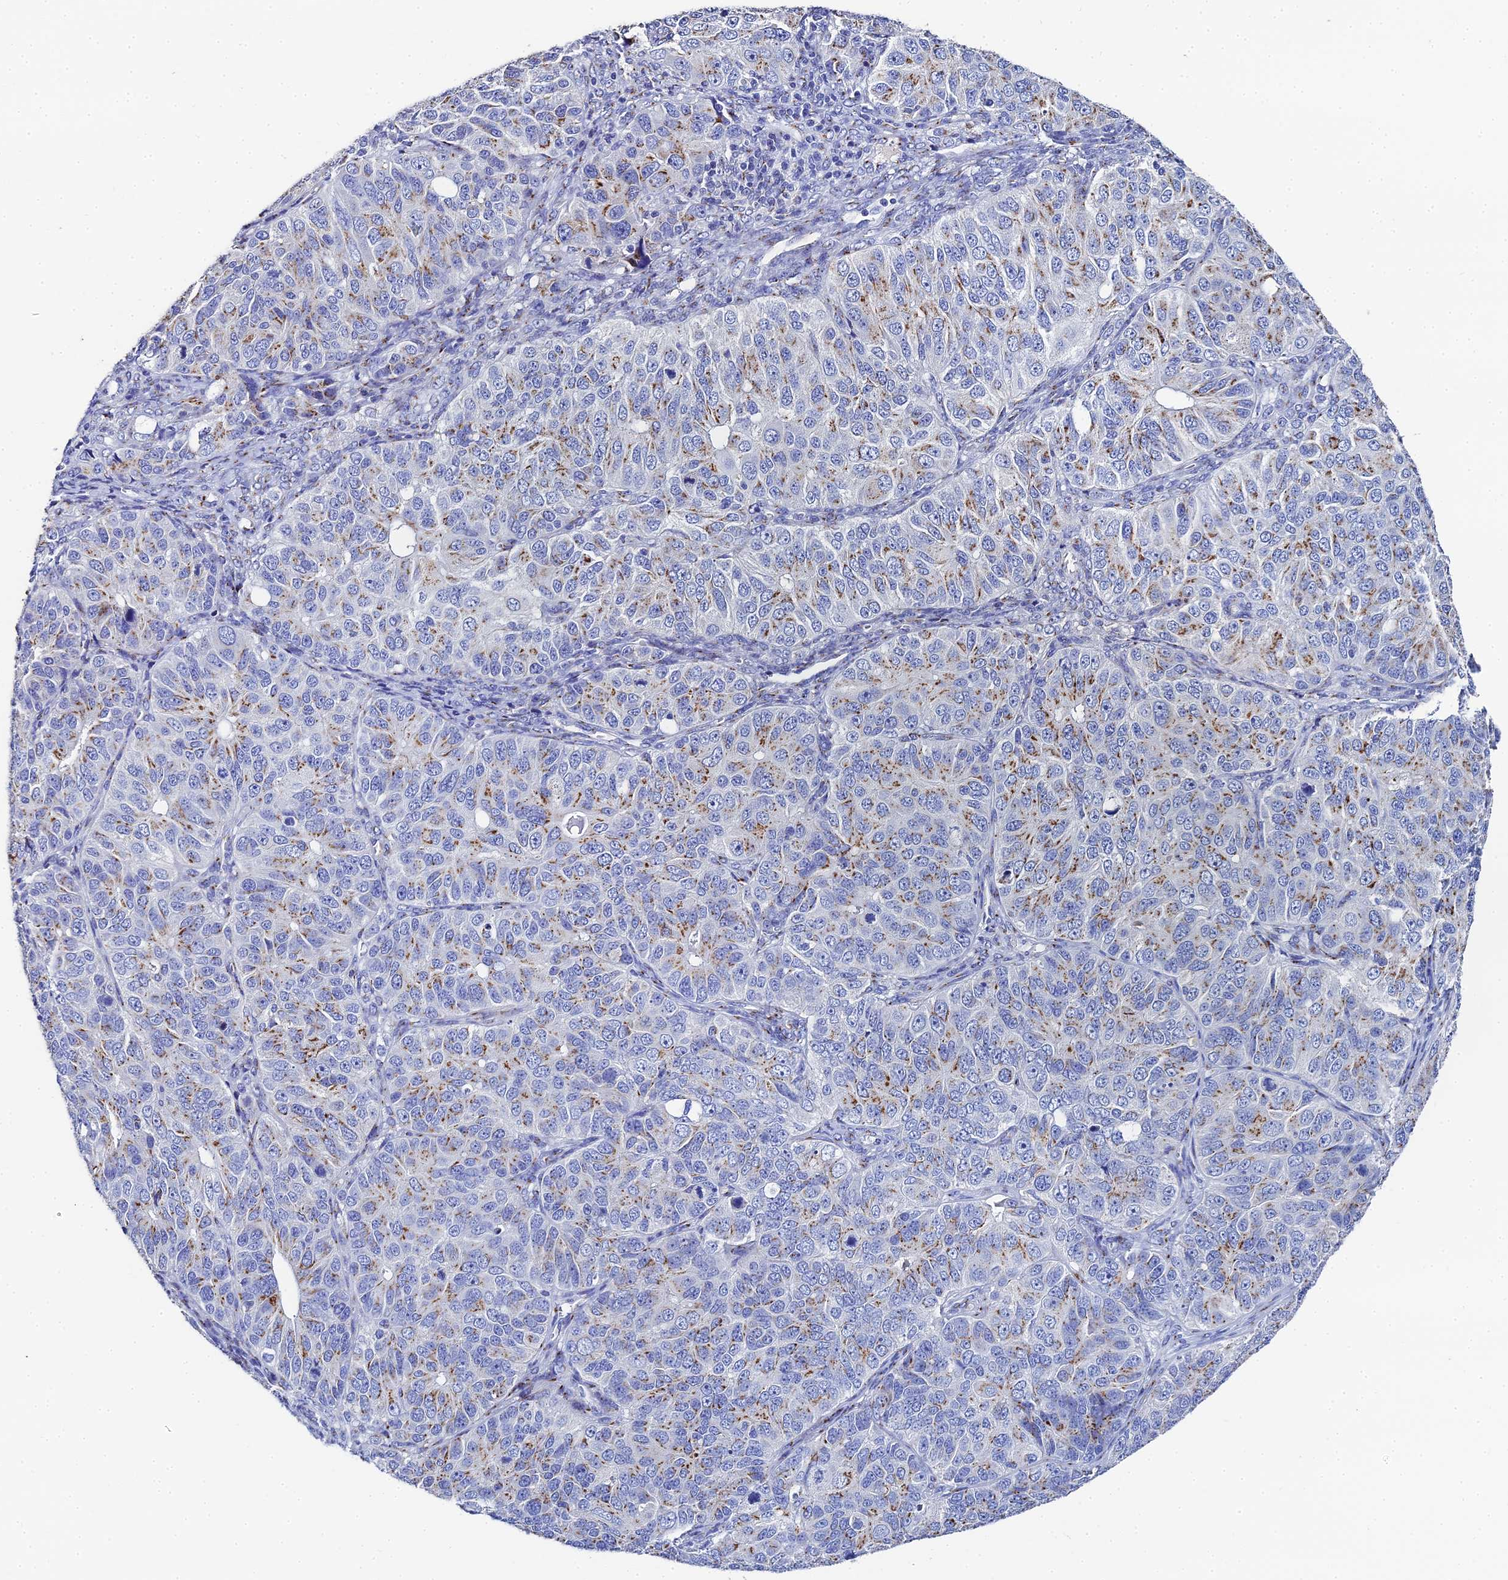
{"staining": {"intensity": "moderate", "quantity": "25%-75%", "location": "cytoplasmic/membranous"}, "tissue": "ovarian cancer", "cell_type": "Tumor cells", "image_type": "cancer", "snomed": [{"axis": "morphology", "description": "Carcinoma, endometroid"}, {"axis": "topography", "description": "Ovary"}], "caption": "This is a photomicrograph of IHC staining of ovarian cancer (endometroid carcinoma), which shows moderate staining in the cytoplasmic/membranous of tumor cells.", "gene": "ENSG00000268674", "patient": {"sex": "female", "age": 51}}